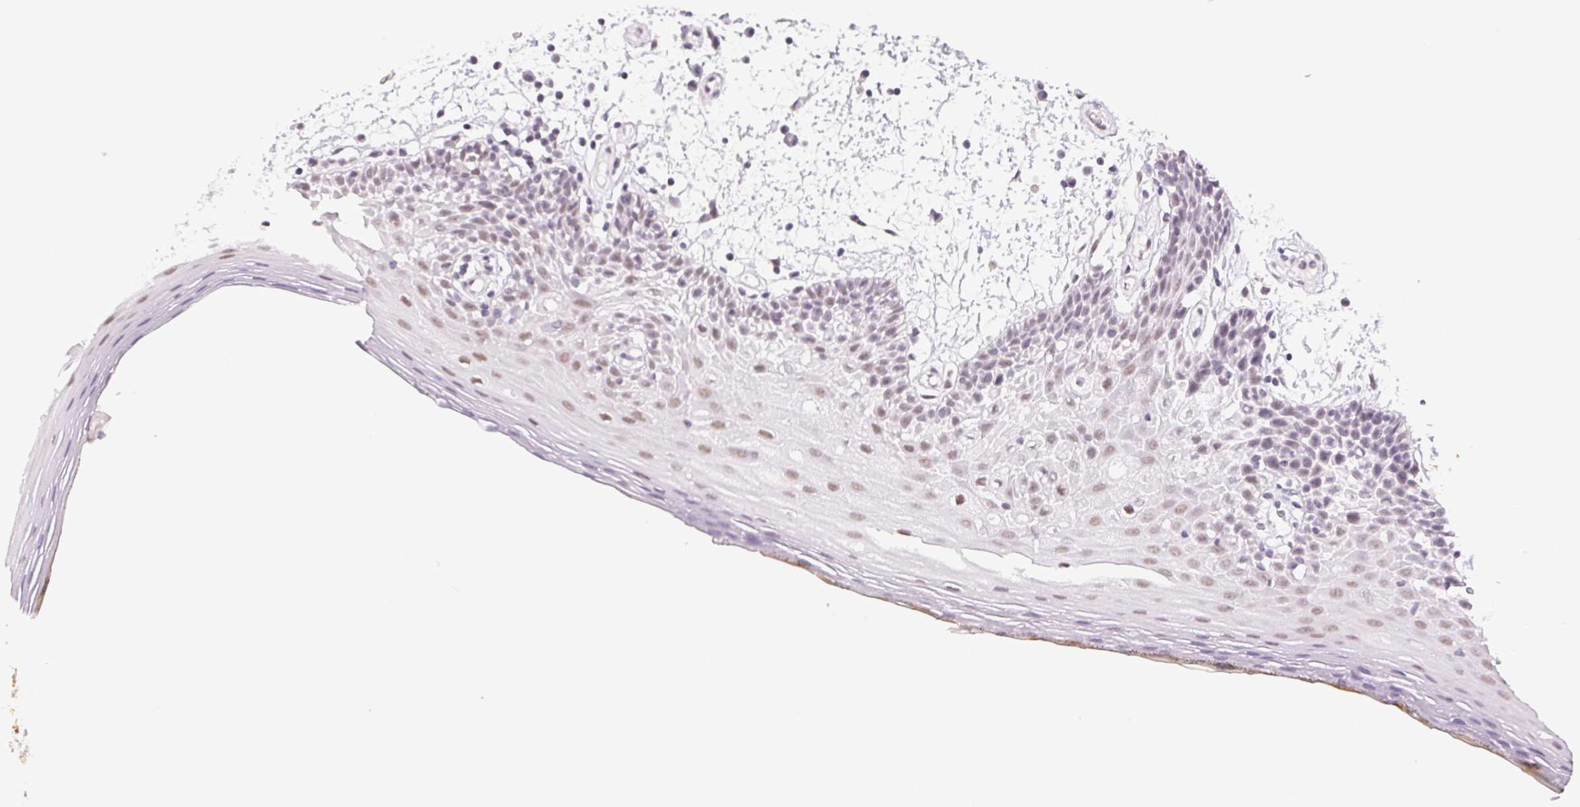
{"staining": {"intensity": "weak", "quantity": "25%-75%", "location": "nuclear"}, "tissue": "oral mucosa", "cell_type": "Squamous epithelial cells", "image_type": "normal", "snomed": [{"axis": "morphology", "description": "Normal tissue, NOS"}, {"axis": "morphology", "description": "Squamous cell carcinoma, NOS"}, {"axis": "topography", "description": "Oral tissue"}, {"axis": "topography", "description": "Head-Neck"}], "caption": "Oral mucosa stained with DAB (3,3'-diaminobenzidine) immunohistochemistry (IHC) reveals low levels of weak nuclear positivity in about 25%-75% of squamous epithelial cells. Nuclei are stained in blue.", "gene": "RPRD1B", "patient": {"sex": "male", "age": 52}}